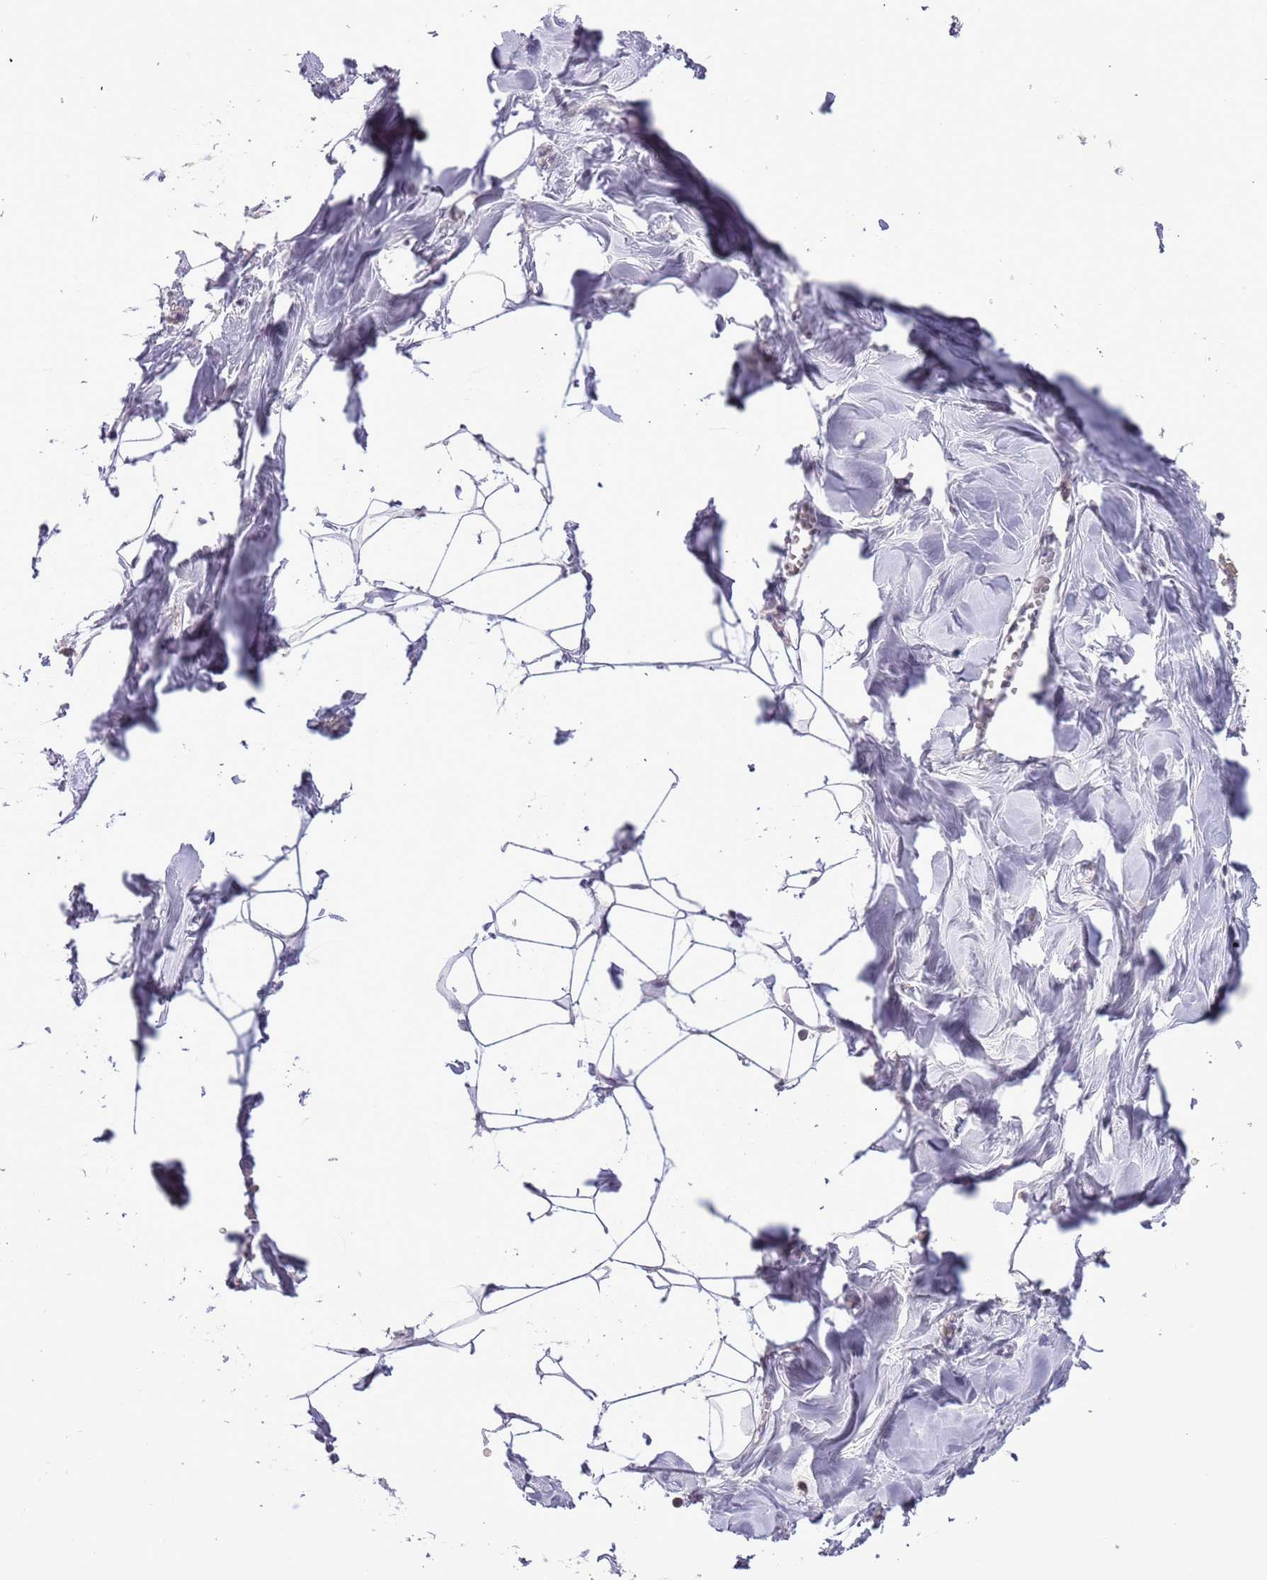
{"staining": {"intensity": "negative", "quantity": "none", "location": "none"}, "tissue": "breast", "cell_type": "Adipocytes", "image_type": "normal", "snomed": [{"axis": "morphology", "description": "Normal tissue, NOS"}, {"axis": "topography", "description": "Breast"}], "caption": "DAB (3,3'-diaminobenzidine) immunohistochemical staining of unremarkable human breast displays no significant positivity in adipocytes. (Stains: DAB (3,3'-diaminobenzidine) IHC with hematoxylin counter stain, Microscopy: brightfield microscopy at high magnification).", "gene": "SHROOM3", "patient": {"sex": "female", "age": 27}}